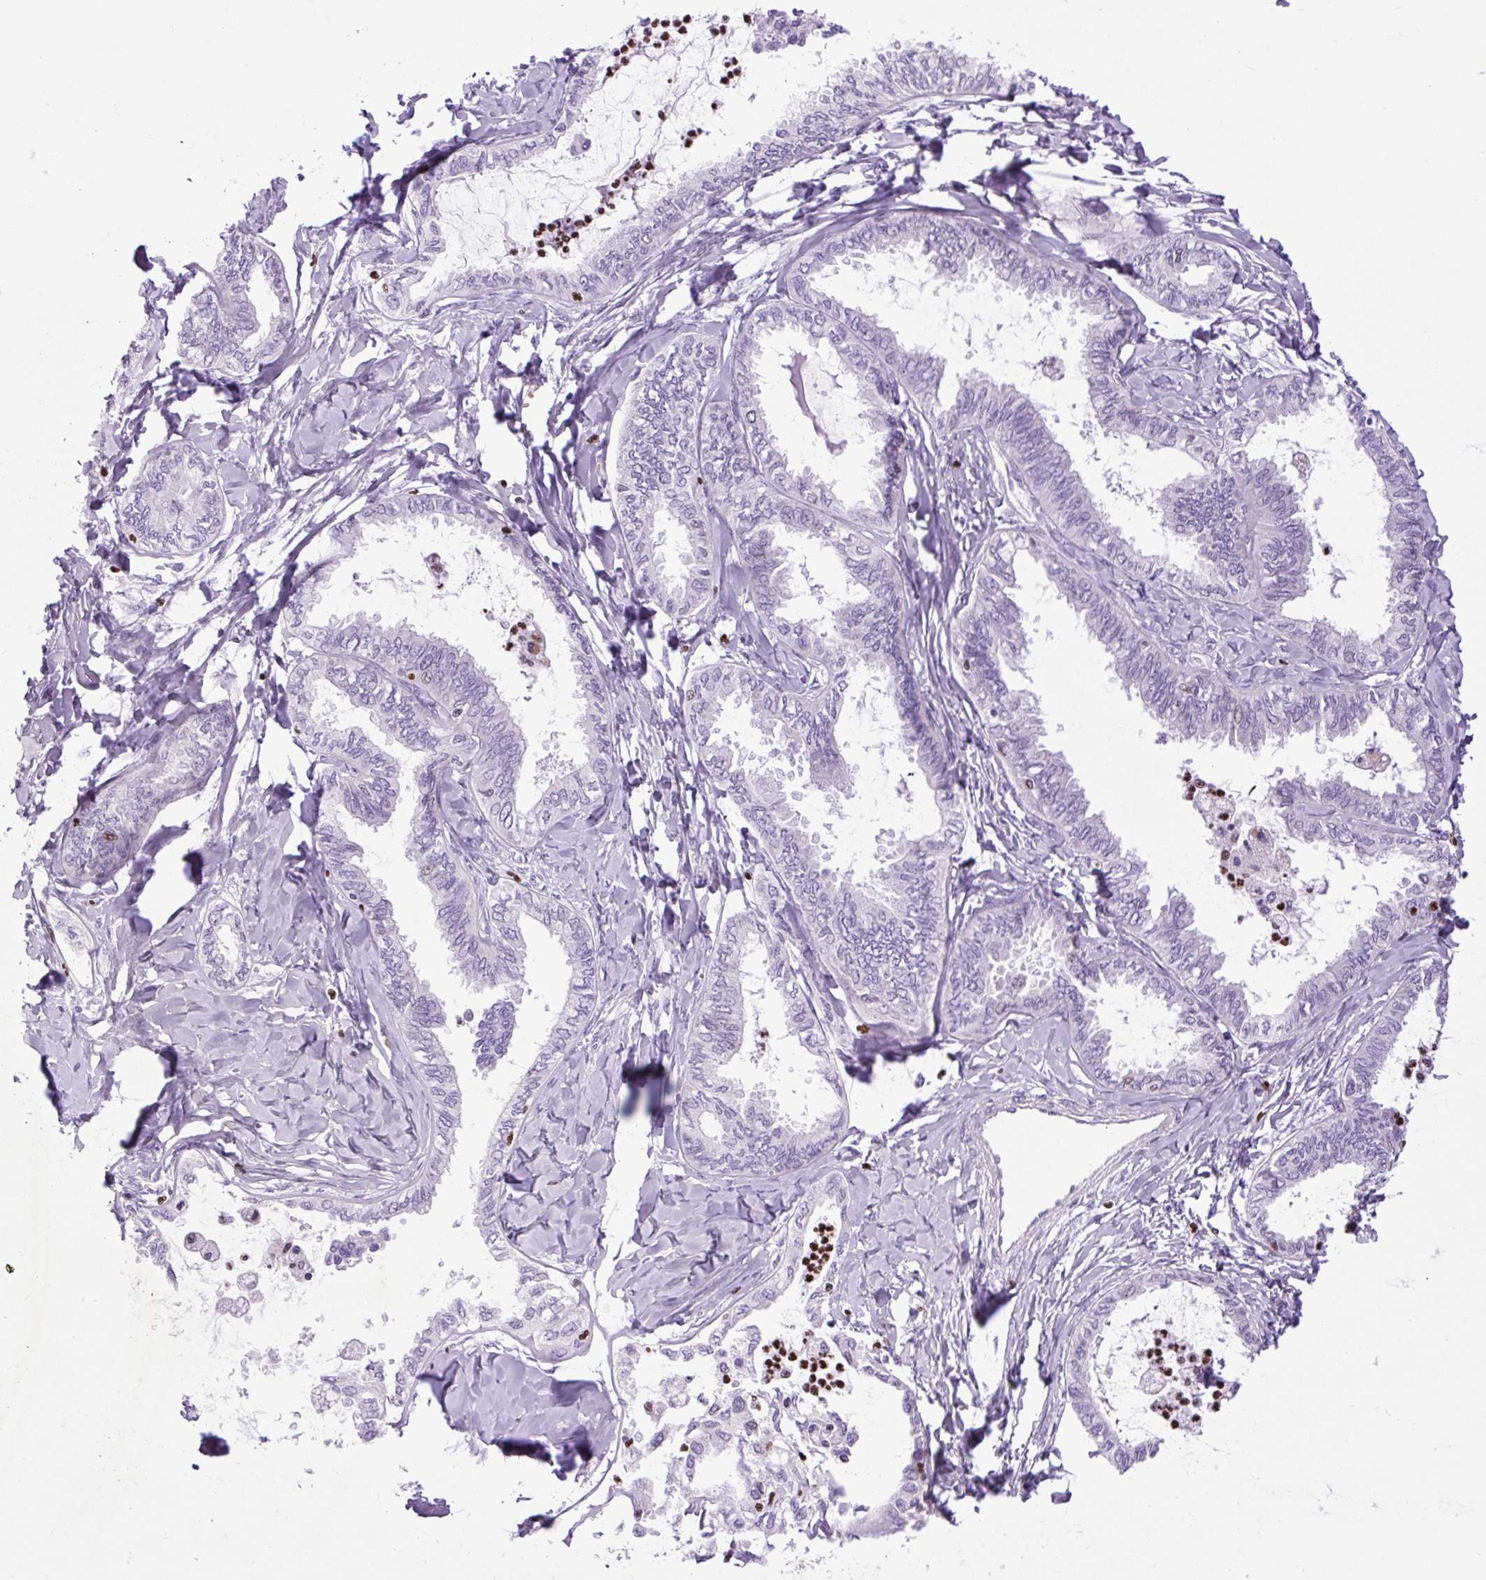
{"staining": {"intensity": "negative", "quantity": "none", "location": "none"}, "tissue": "ovarian cancer", "cell_type": "Tumor cells", "image_type": "cancer", "snomed": [{"axis": "morphology", "description": "Carcinoma, endometroid"}, {"axis": "topography", "description": "Ovary"}], "caption": "The immunohistochemistry image has no significant expression in tumor cells of endometroid carcinoma (ovarian) tissue.", "gene": "SPC24", "patient": {"sex": "female", "age": 70}}